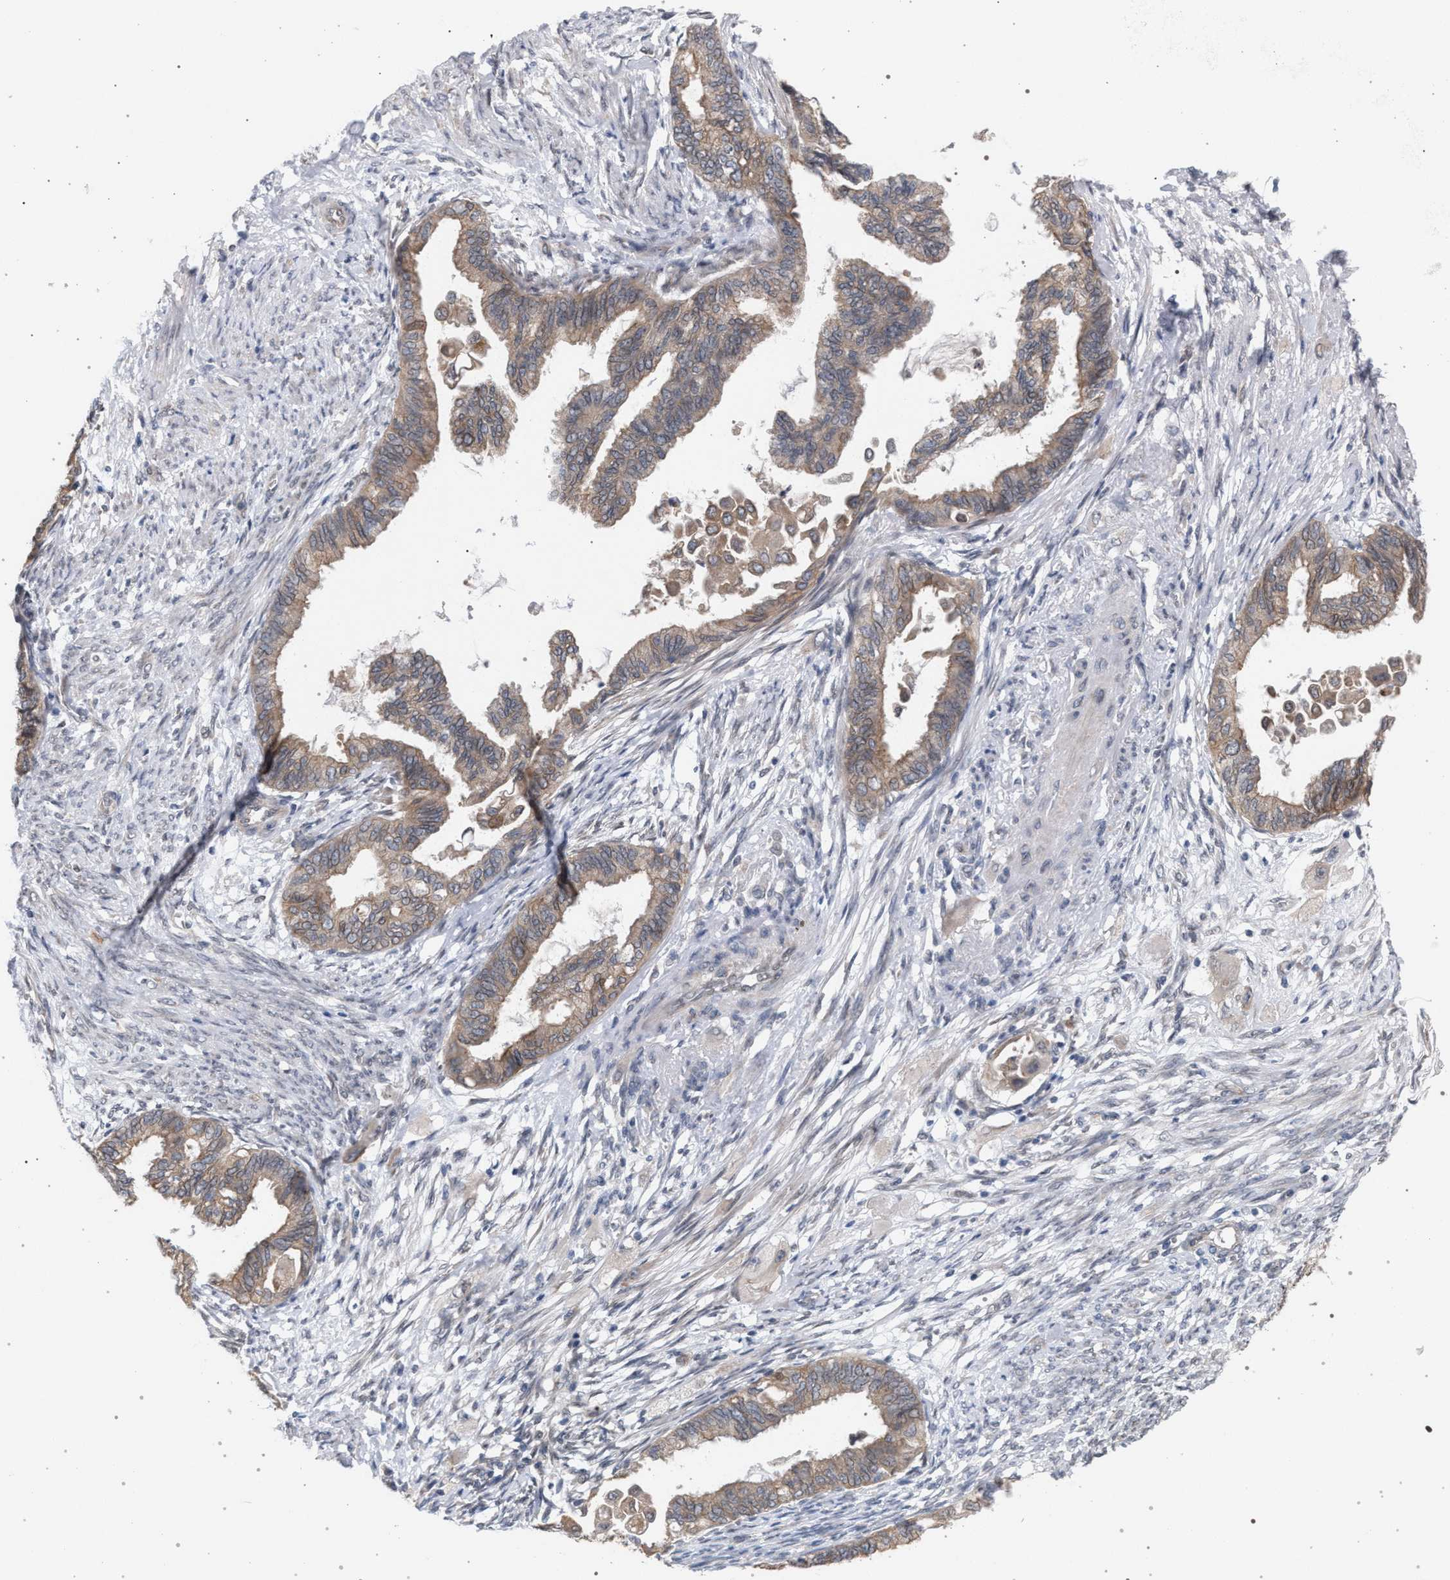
{"staining": {"intensity": "moderate", "quantity": ">75%", "location": "cytoplasmic/membranous"}, "tissue": "cervical cancer", "cell_type": "Tumor cells", "image_type": "cancer", "snomed": [{"axis": "morphology", "description": "Normal tissue, NOS"}, {"axis": "morphology", "description": "Adenocarcinoma, NOS"}, {"axis": "topography", "description": "Cervix"}, {"axis": "topography", "description": "Endometrium"}], "caption": "Tumor cells show moderate cytoplasmic/membranous expression in about >75% of cells in cervical cancer.", "gene": "ARPC5L", "patient": {"sex": "female", "age": 86}}